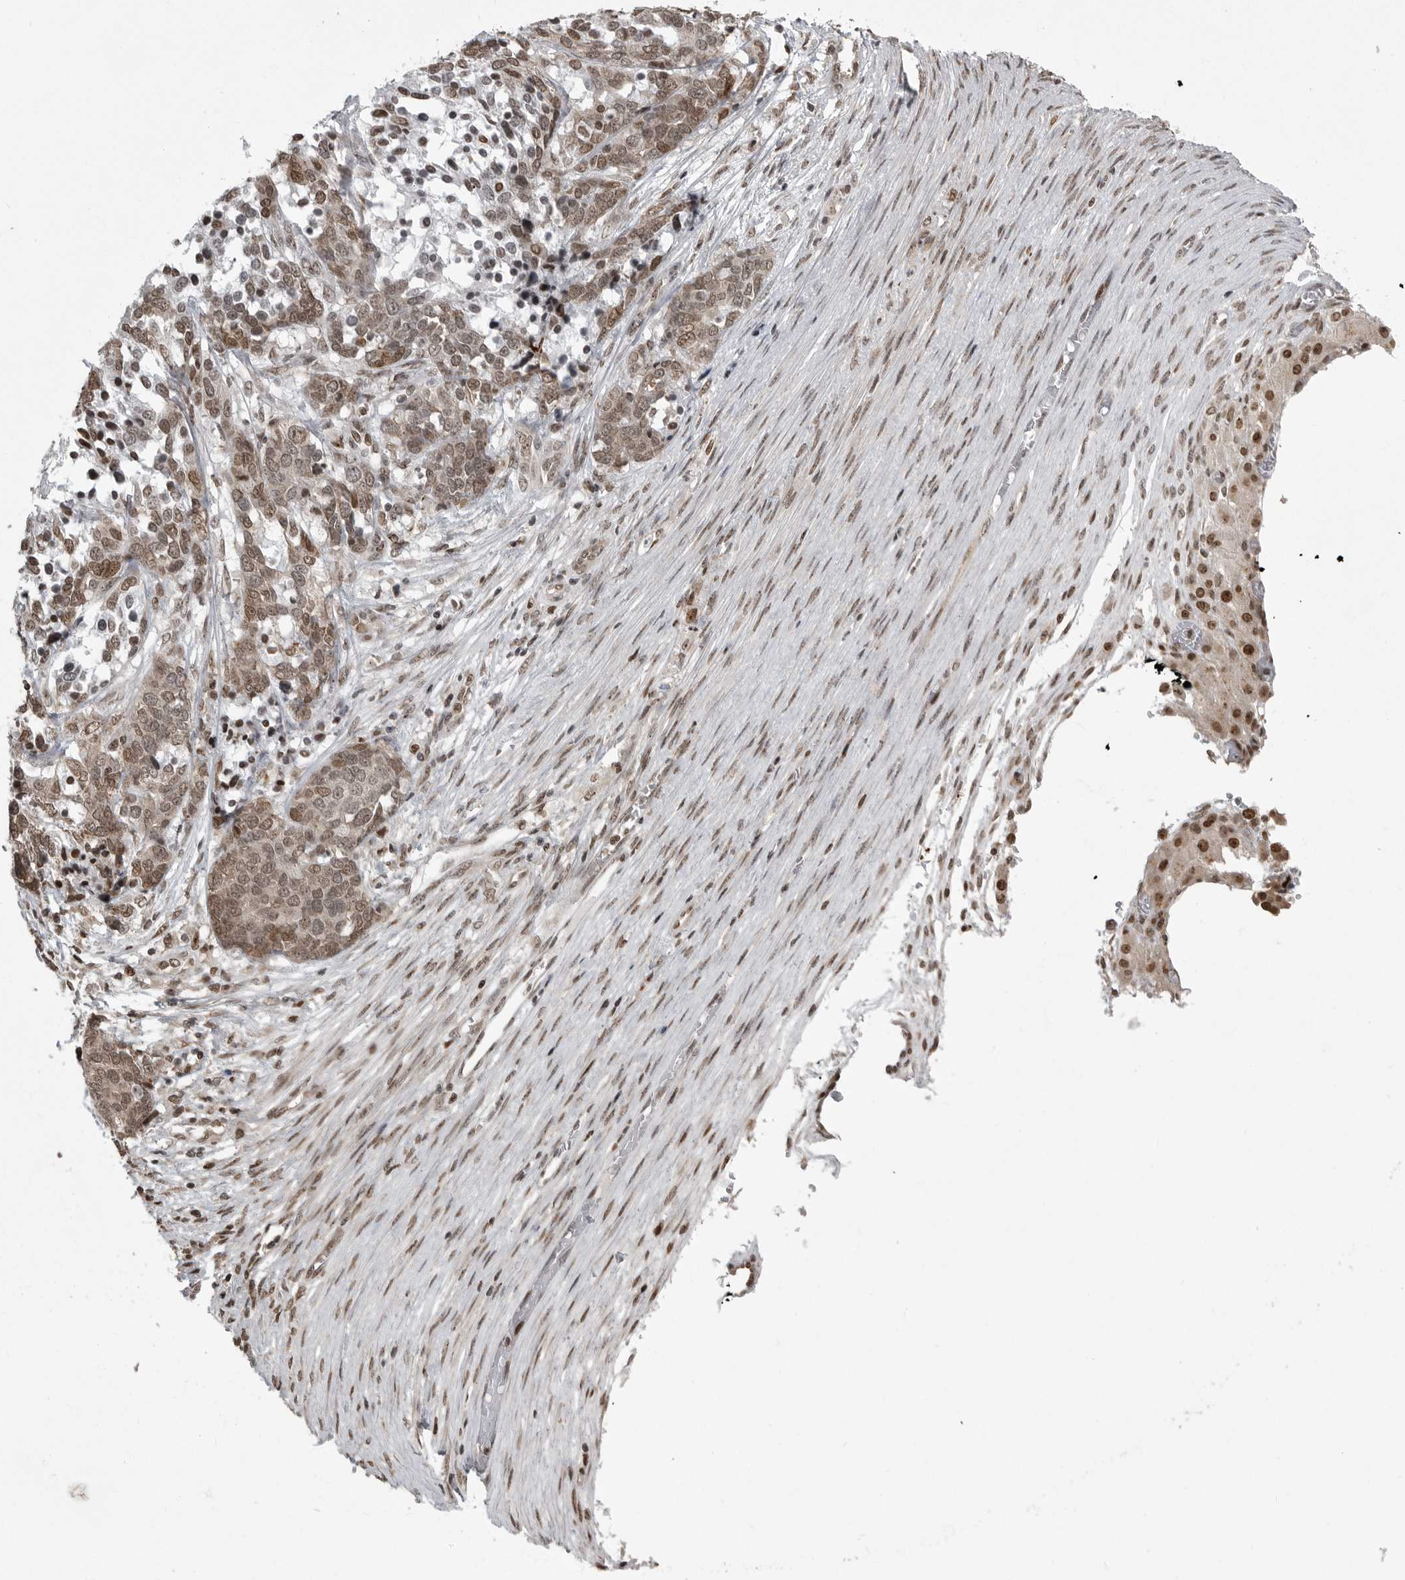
{"staining": {"intensity": "moderate", "quantity": ">75%", "location": "nuclear"}, "tissue": "ovarian cancer", "cell_type": "Tumor cells", "image_type": "cancer", "snomed": [{"axis": "morphology", "description": "Cystadenocarcinoma, serous, NOS"}, {"axis": "topography", "description": "Ovary"}], "caption": "Moderate nuclear staining is seen in about >75% of tumor cells in ovarian cancer.", "gene": "YAF2", "patient": {"sex": "female", "age": 44}}